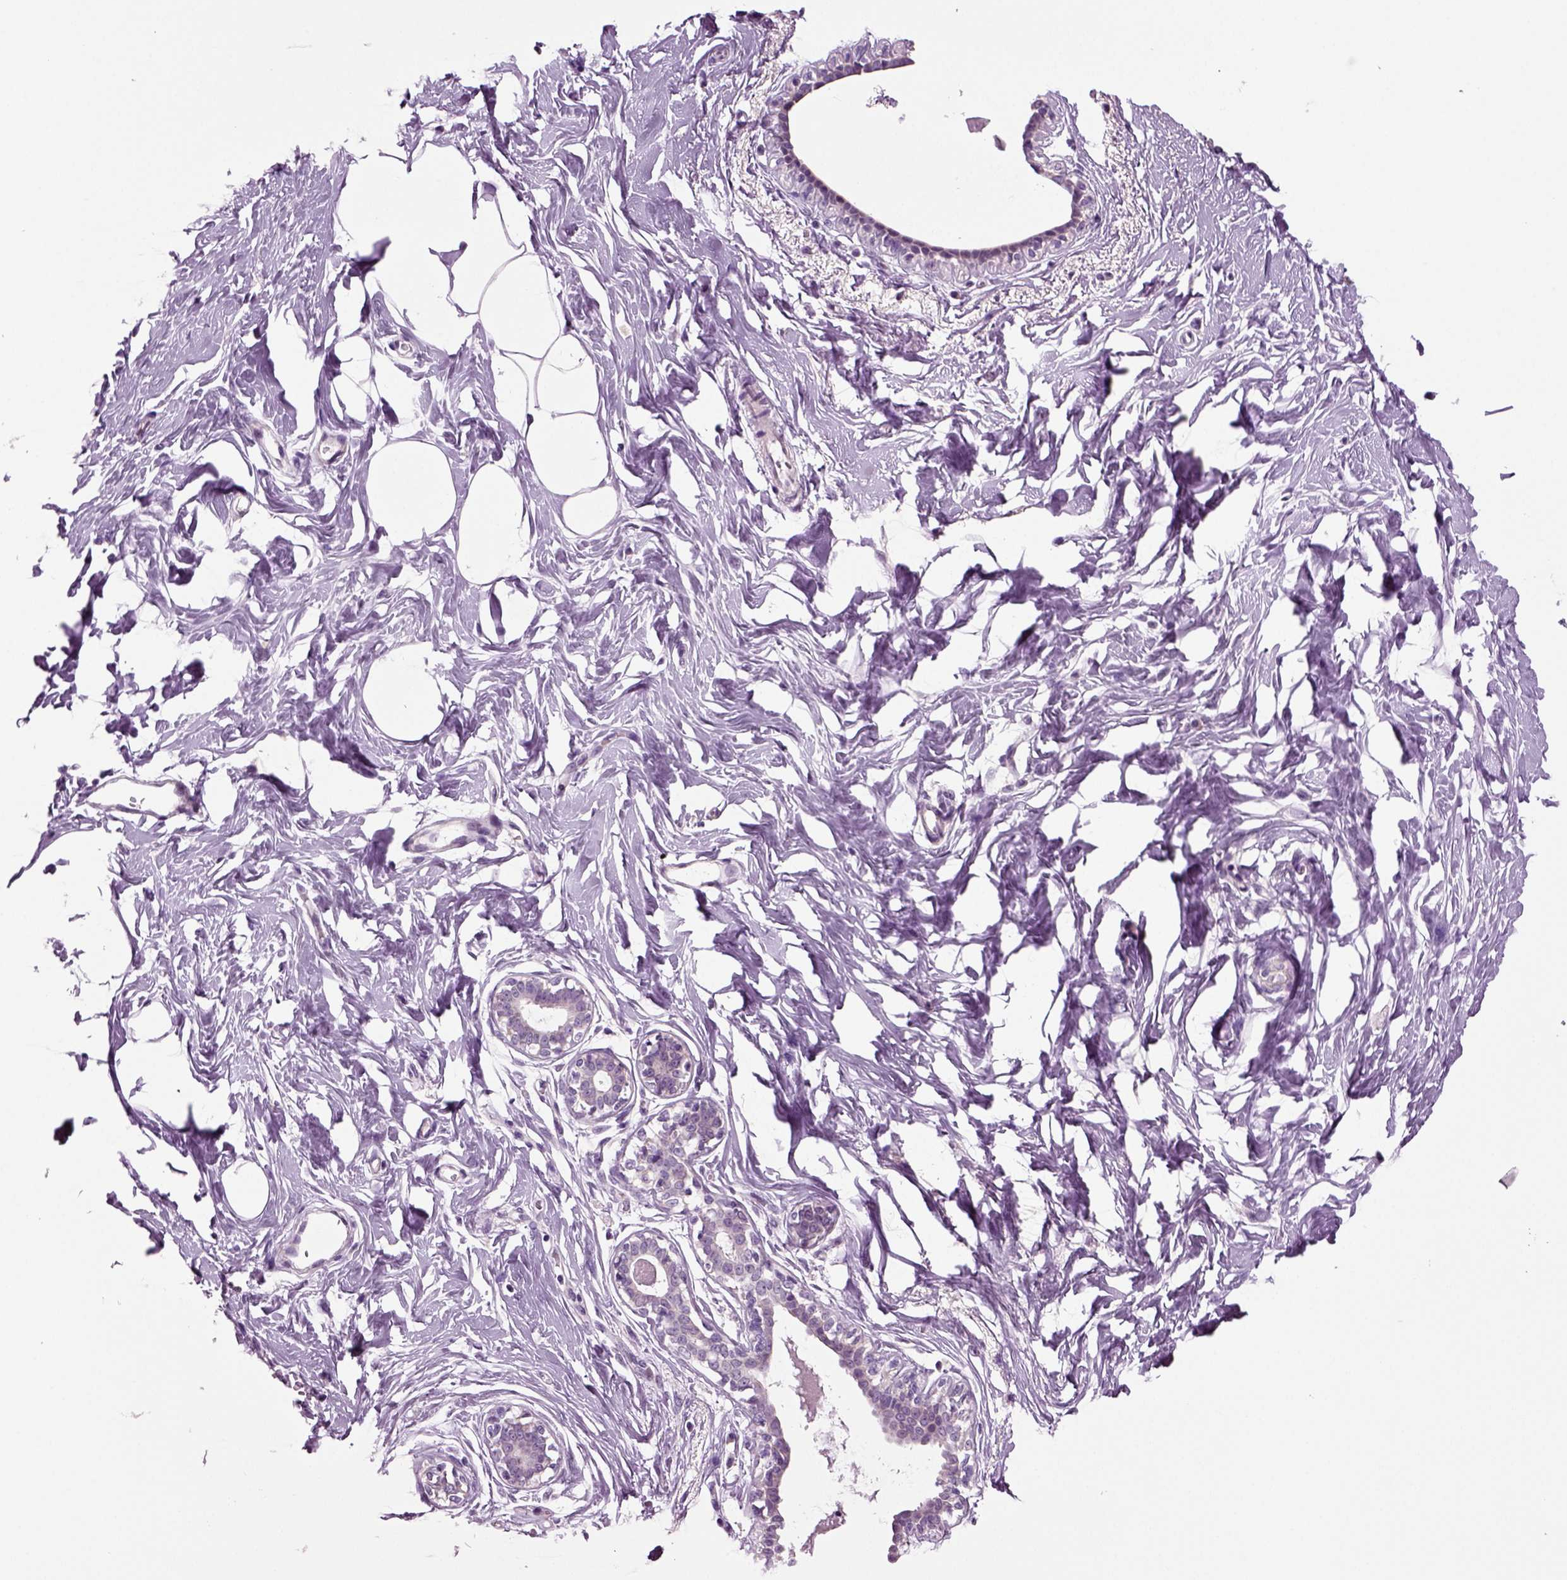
{"staining": {"intensity": "negative", "quantity": "none", "location": "none"}, "tissue": "breast", "cell_type": "Adipocytes", "image_type": "normal", "snomed": [{"axis": "morphology", "description": "Normal tissue, NOS"}, {"axis": "morphology", "description": "Lobular carcinoma, in situ"}, {"axis": "topography", "description": "Breast"}], "caption": "Immunohistochemistry (IHC) image of benign breast: human breast stained with DAB exhibits no significant protein staining in adipocytes. (DAB (3,3'-diaminobenzidine) immunohistochemistry (IHC), high magnification).", "gene": "COL9A2", "patient": {"sex": "female", "age": 35}}